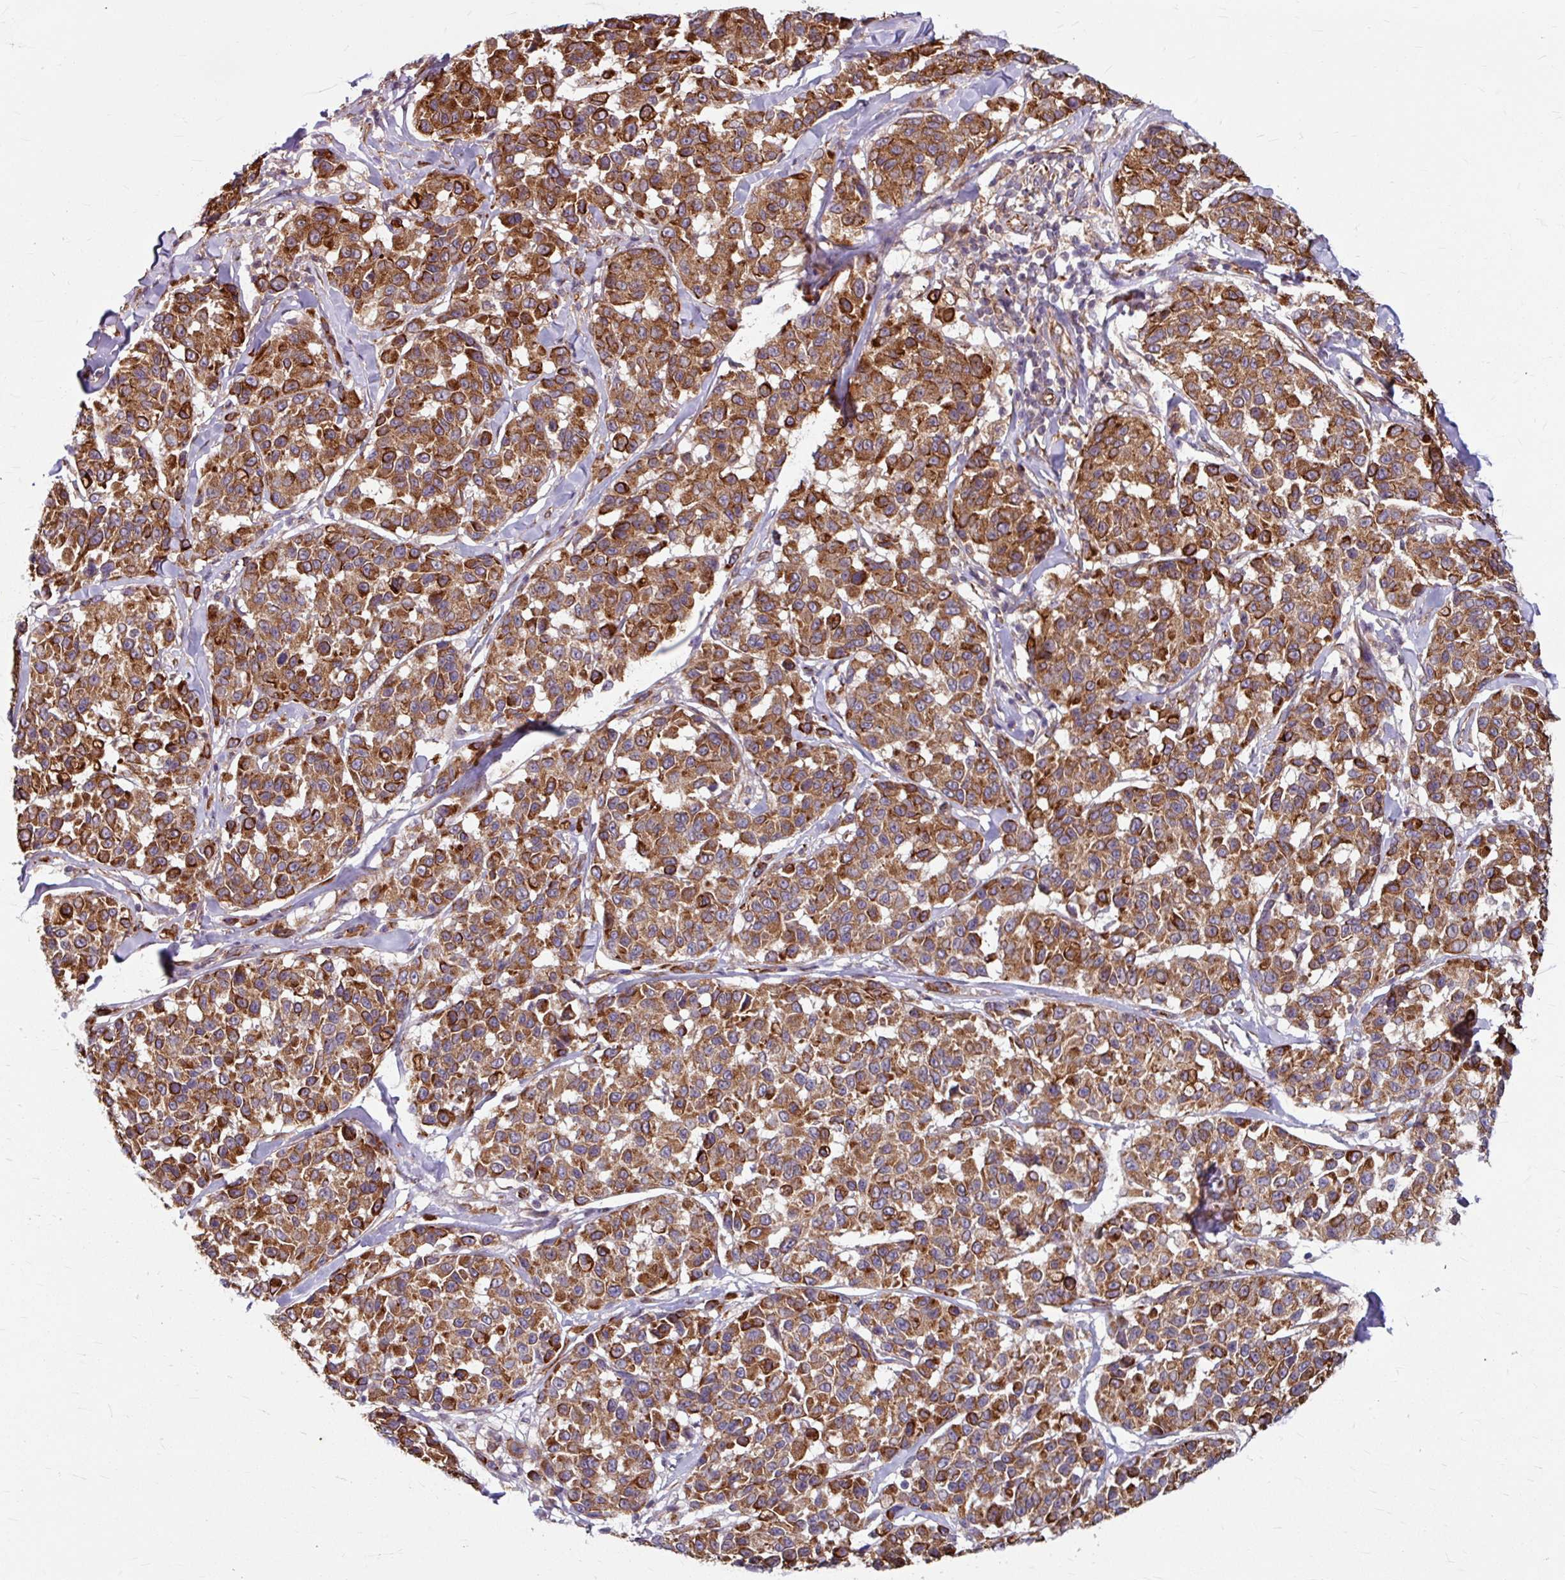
{"staining": {"intensity": "moderate", "quantity": ">75%", "location": "cytoplasmic/membranous"}, "tissue": "melanoma", "cell_type": "Tumor cells", "image_type": "cancer", "snomed": [{"axis": "morphology", "description": "Malignant melanoma, NOS"}, {"axis": "topography", "description": "Skin"}], "caption": "Malignant melanoma tissue shows moderate cytoplasmic/membranous staining in about >75% of tumor cells The protein of interest is stained brown, and the nuclei are stained in blue (DAB (3,3'-diaminobenzidine) IHC with brightfield microscopy, high magnification).", "gene": "DAAM2", "patient": {"sex": "female", "age": 66}}